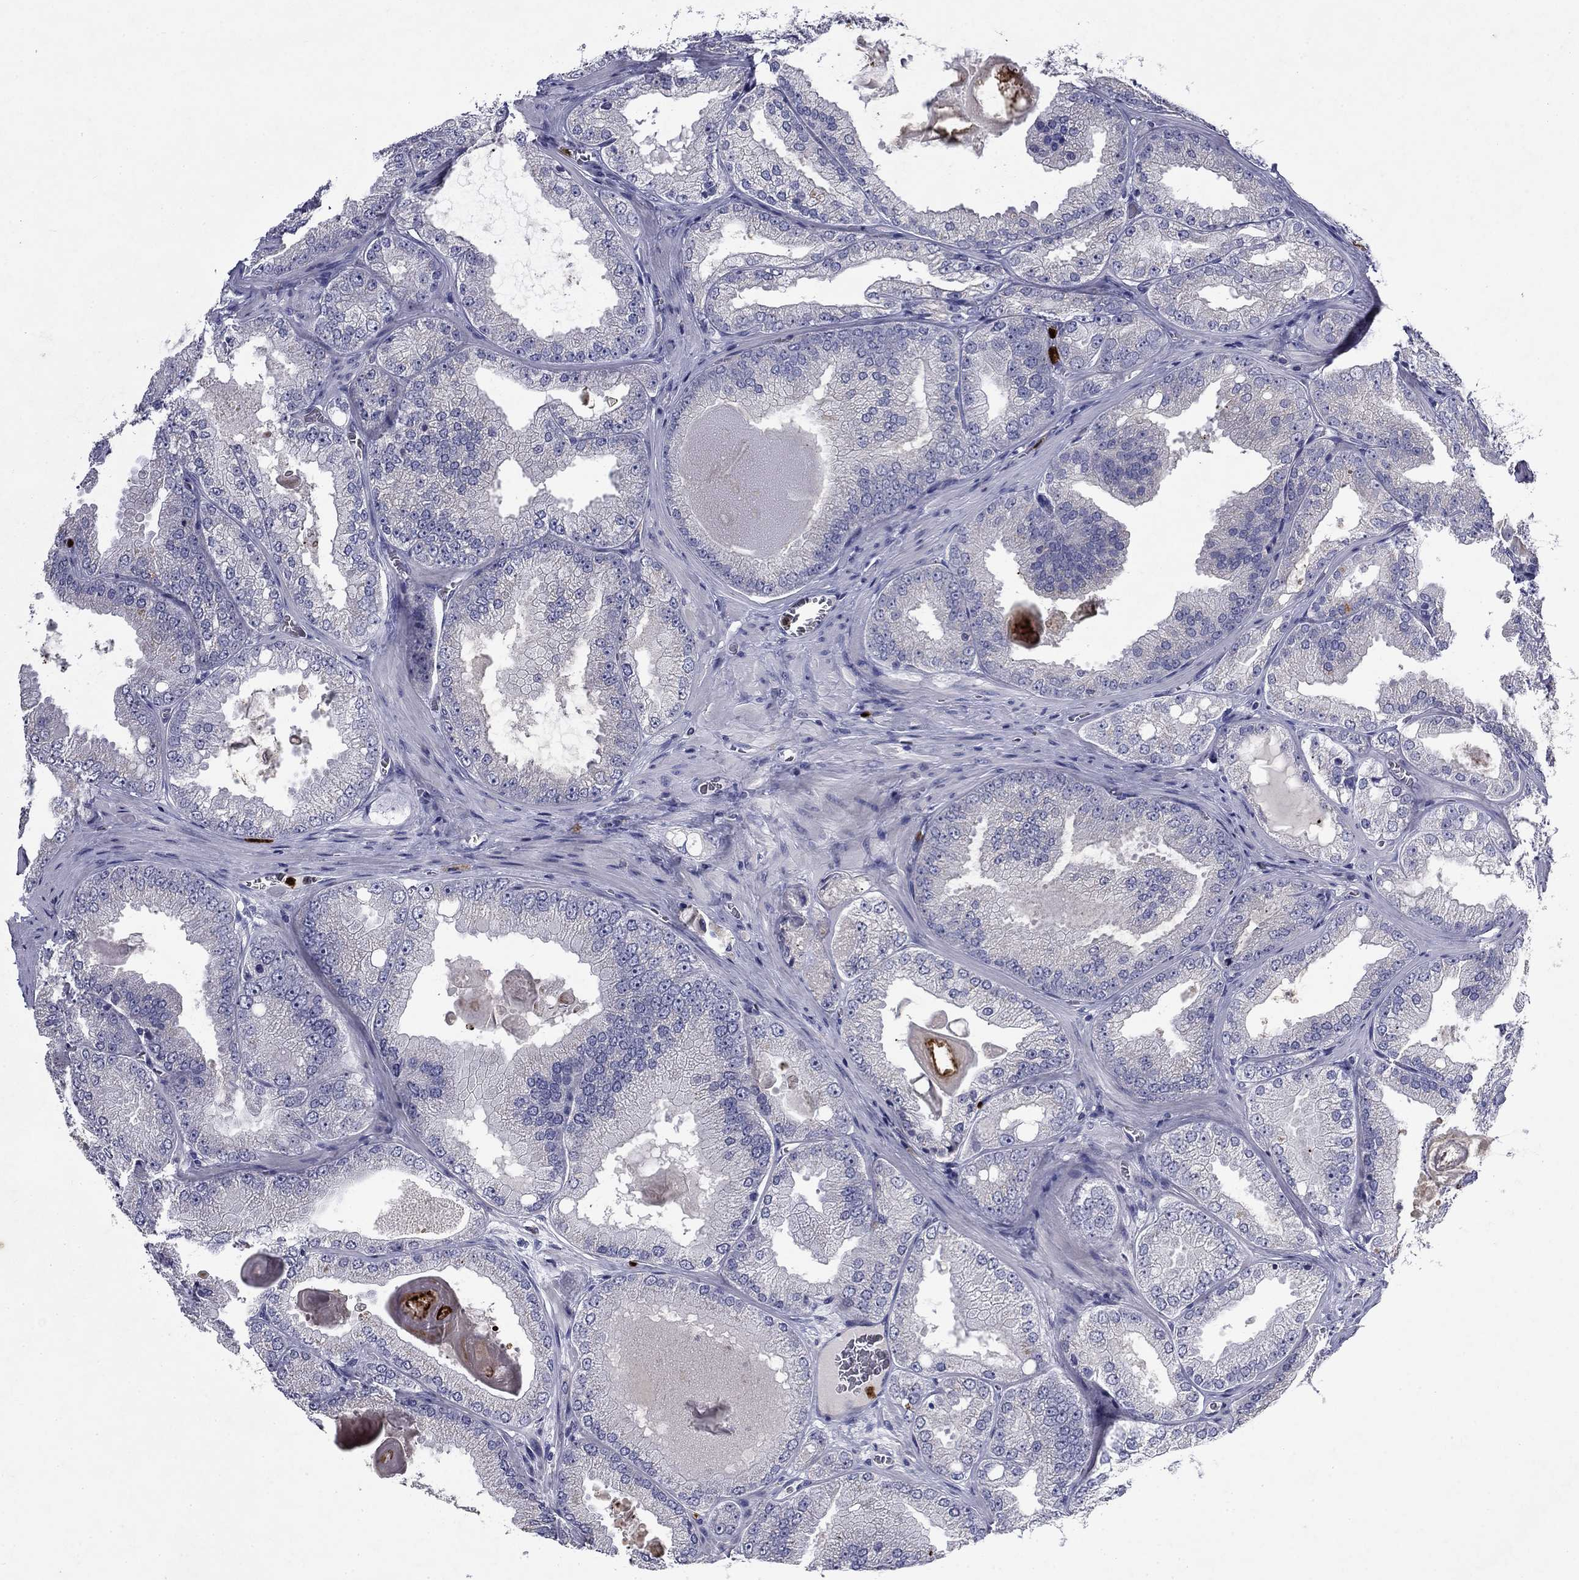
{"staining": {"intensity": "negative", "quantity": "none", "location": "none"}, "tissue": "prostate cancer", "cell_type": "Tumor cells", "image_type": "cancer", "snomed": [{"axis": "morphology", "description": "Adenocarcinoma, Low grade"}, {"axis": "topography", "description": "Prostate"}], "caption": "Tumor cells are negative for protein expression in human prostate adenocarcinoma (low-grade).", "gene": "IRF5", "patient": {"sex": "male", "age": 72}}